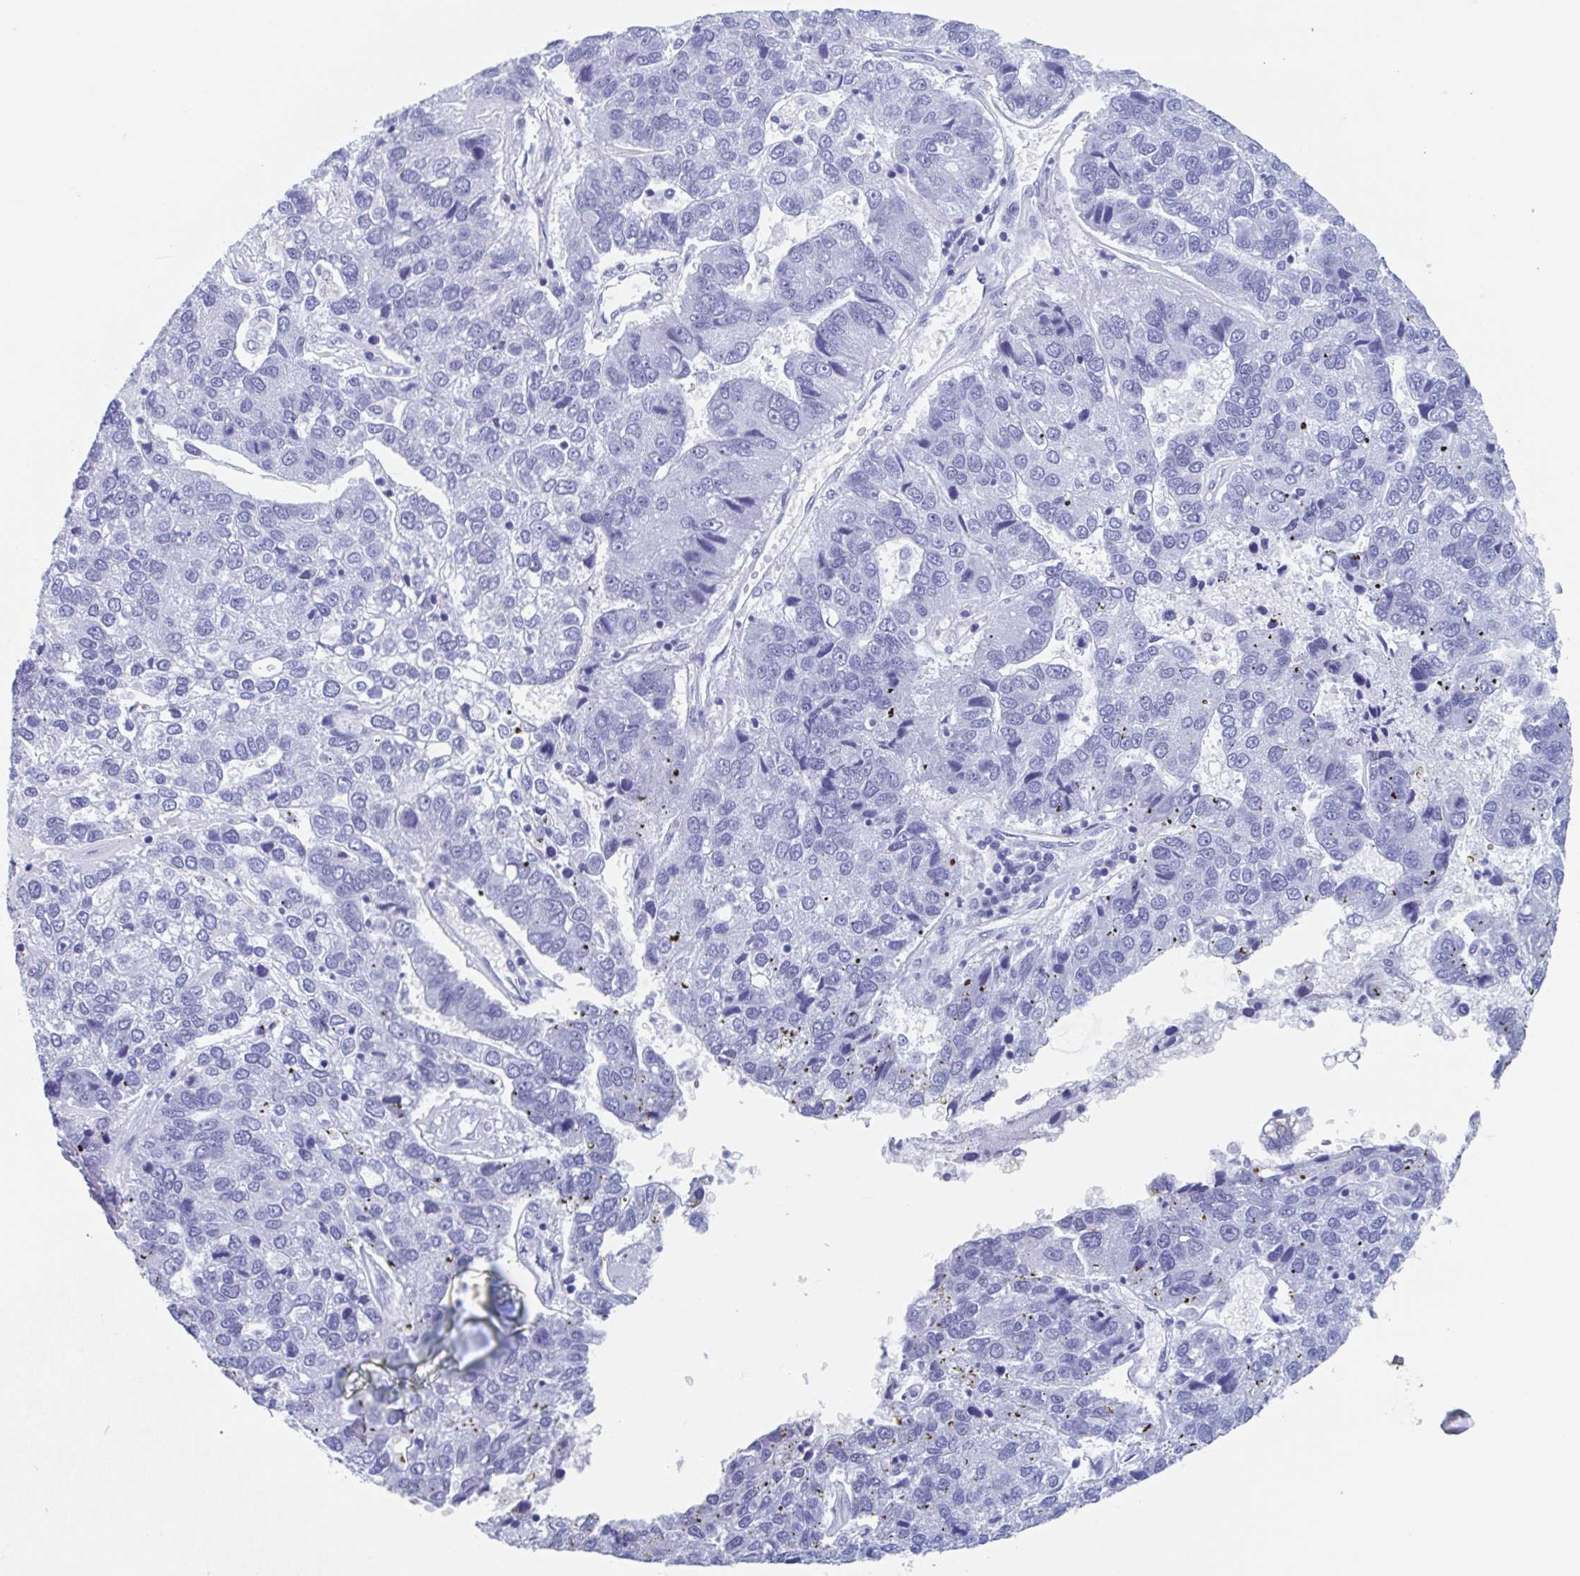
{"staining": {"intensity": "negative", "quantity": "none", "location": "none"}, "tissue": "pancreatic cancer", "cell_type": "Tumor cells", "image_type": "cancer", "snomed": [{"axis": "morphology", "description": "Adenocarcinoma, NOS"}, {"axis": "topography", "description": "Pancreas"}], "caption": "Immunohistochemical staining of pancreatic cancer (adenocarcinoma) reveals no significant positivity in tumor cells. (Immunohistochemistry (ihc), brightfield microscopy, high magnification).", "gene": "HDGFL1", "patient": {"sex": "female", "age": 61}}